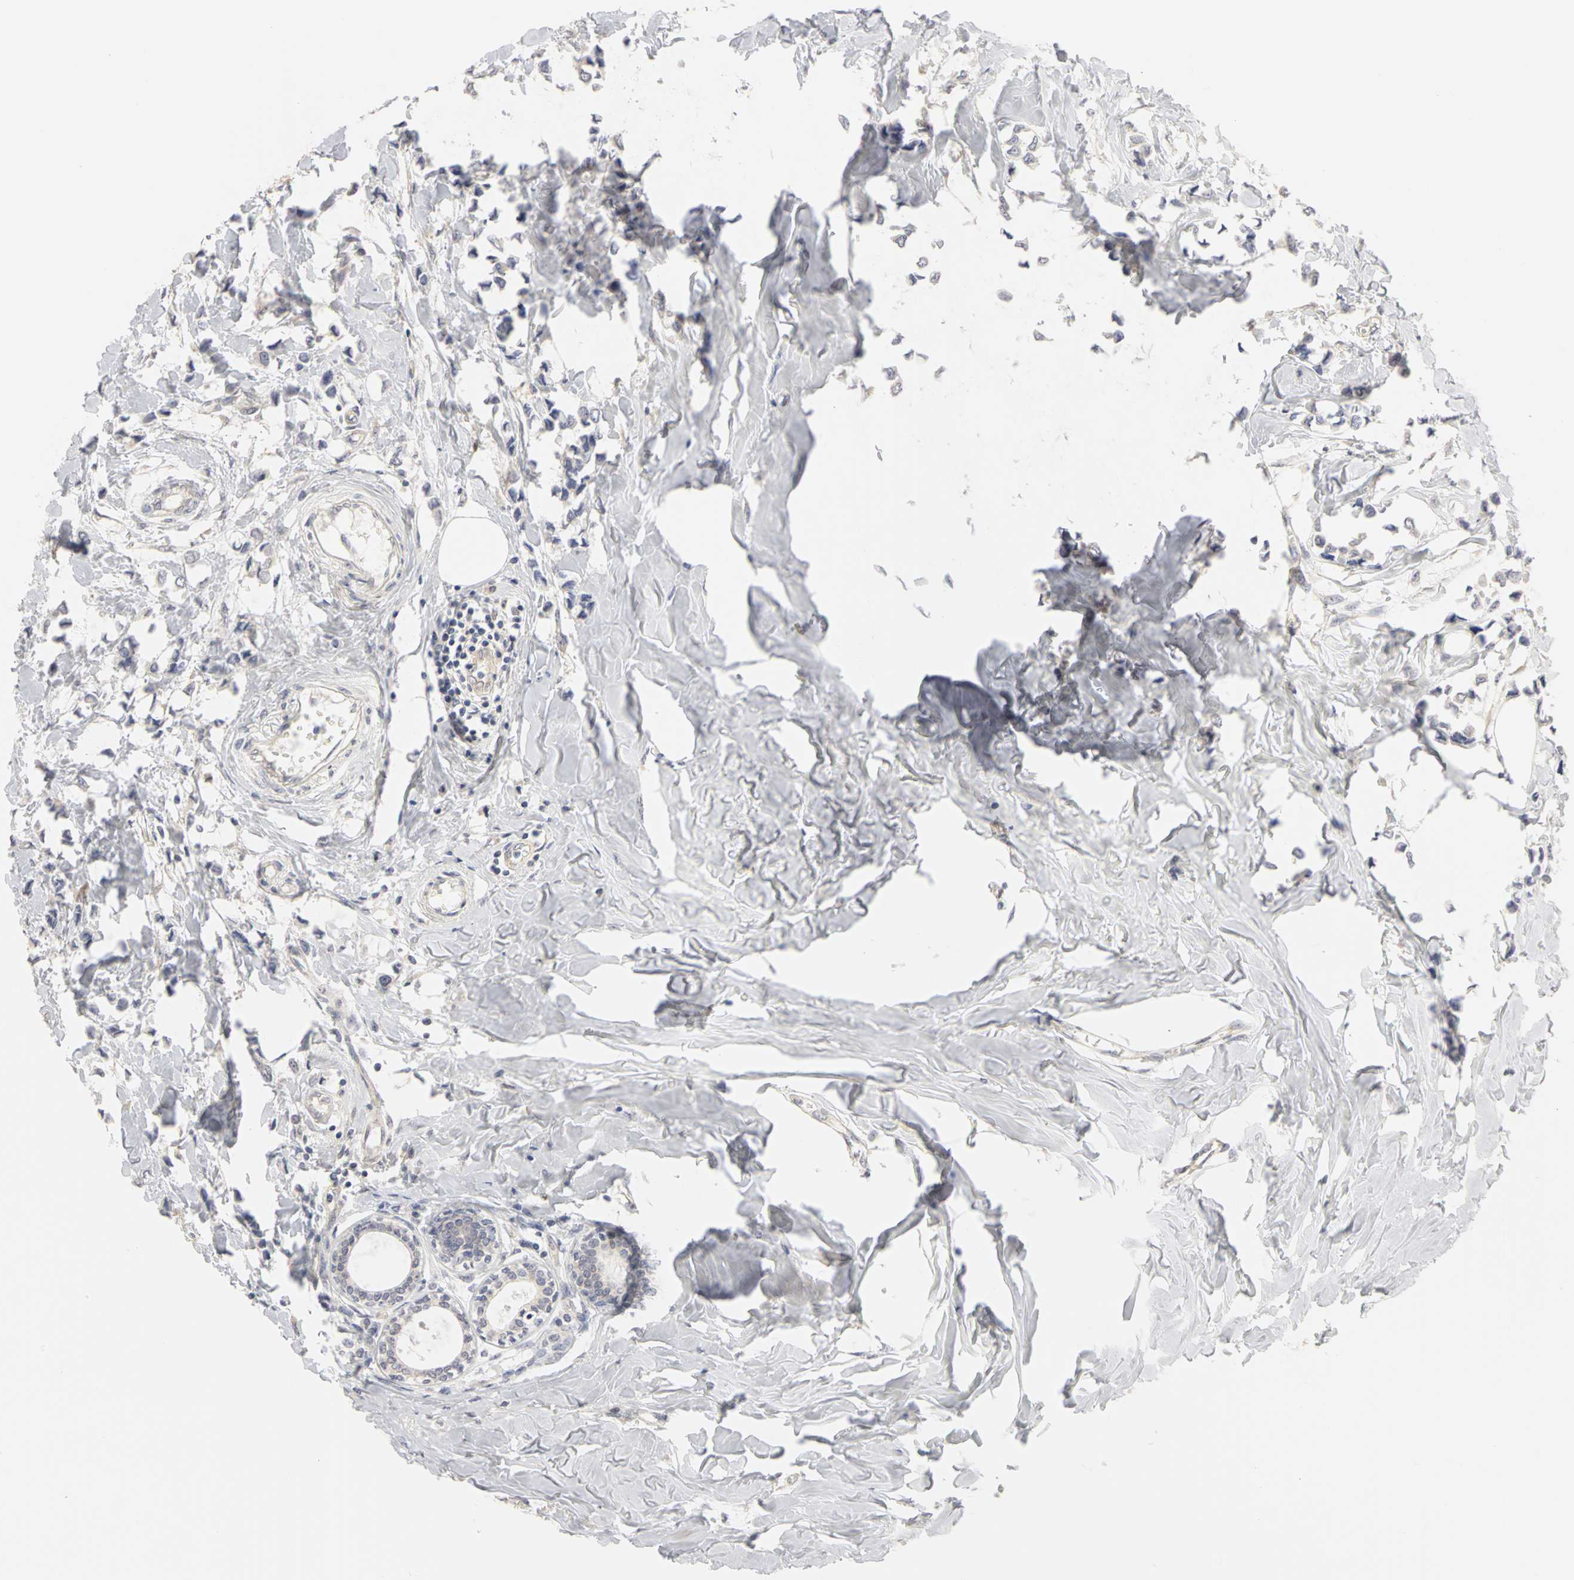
{"staining": {"intensity": "weak", "quantity": "<25%", "location": "cytoplasmic/membranous"}, "tissue": "breast cancer", "cell_type": "Tumor cells", "image_type": "cancer", "snomed": [{"axis": "morphology", "description": "Lobular carcinoma"}, {"axis": "topography", "description": "Breast"}], "caption": "Human lobular carcinoma (breast) stained for a protein using immunohistochemistry (IHC) shows no expression in tumor cells.", "gene": "IRAK1", "patient": {"sex": "female", "age": 51}}